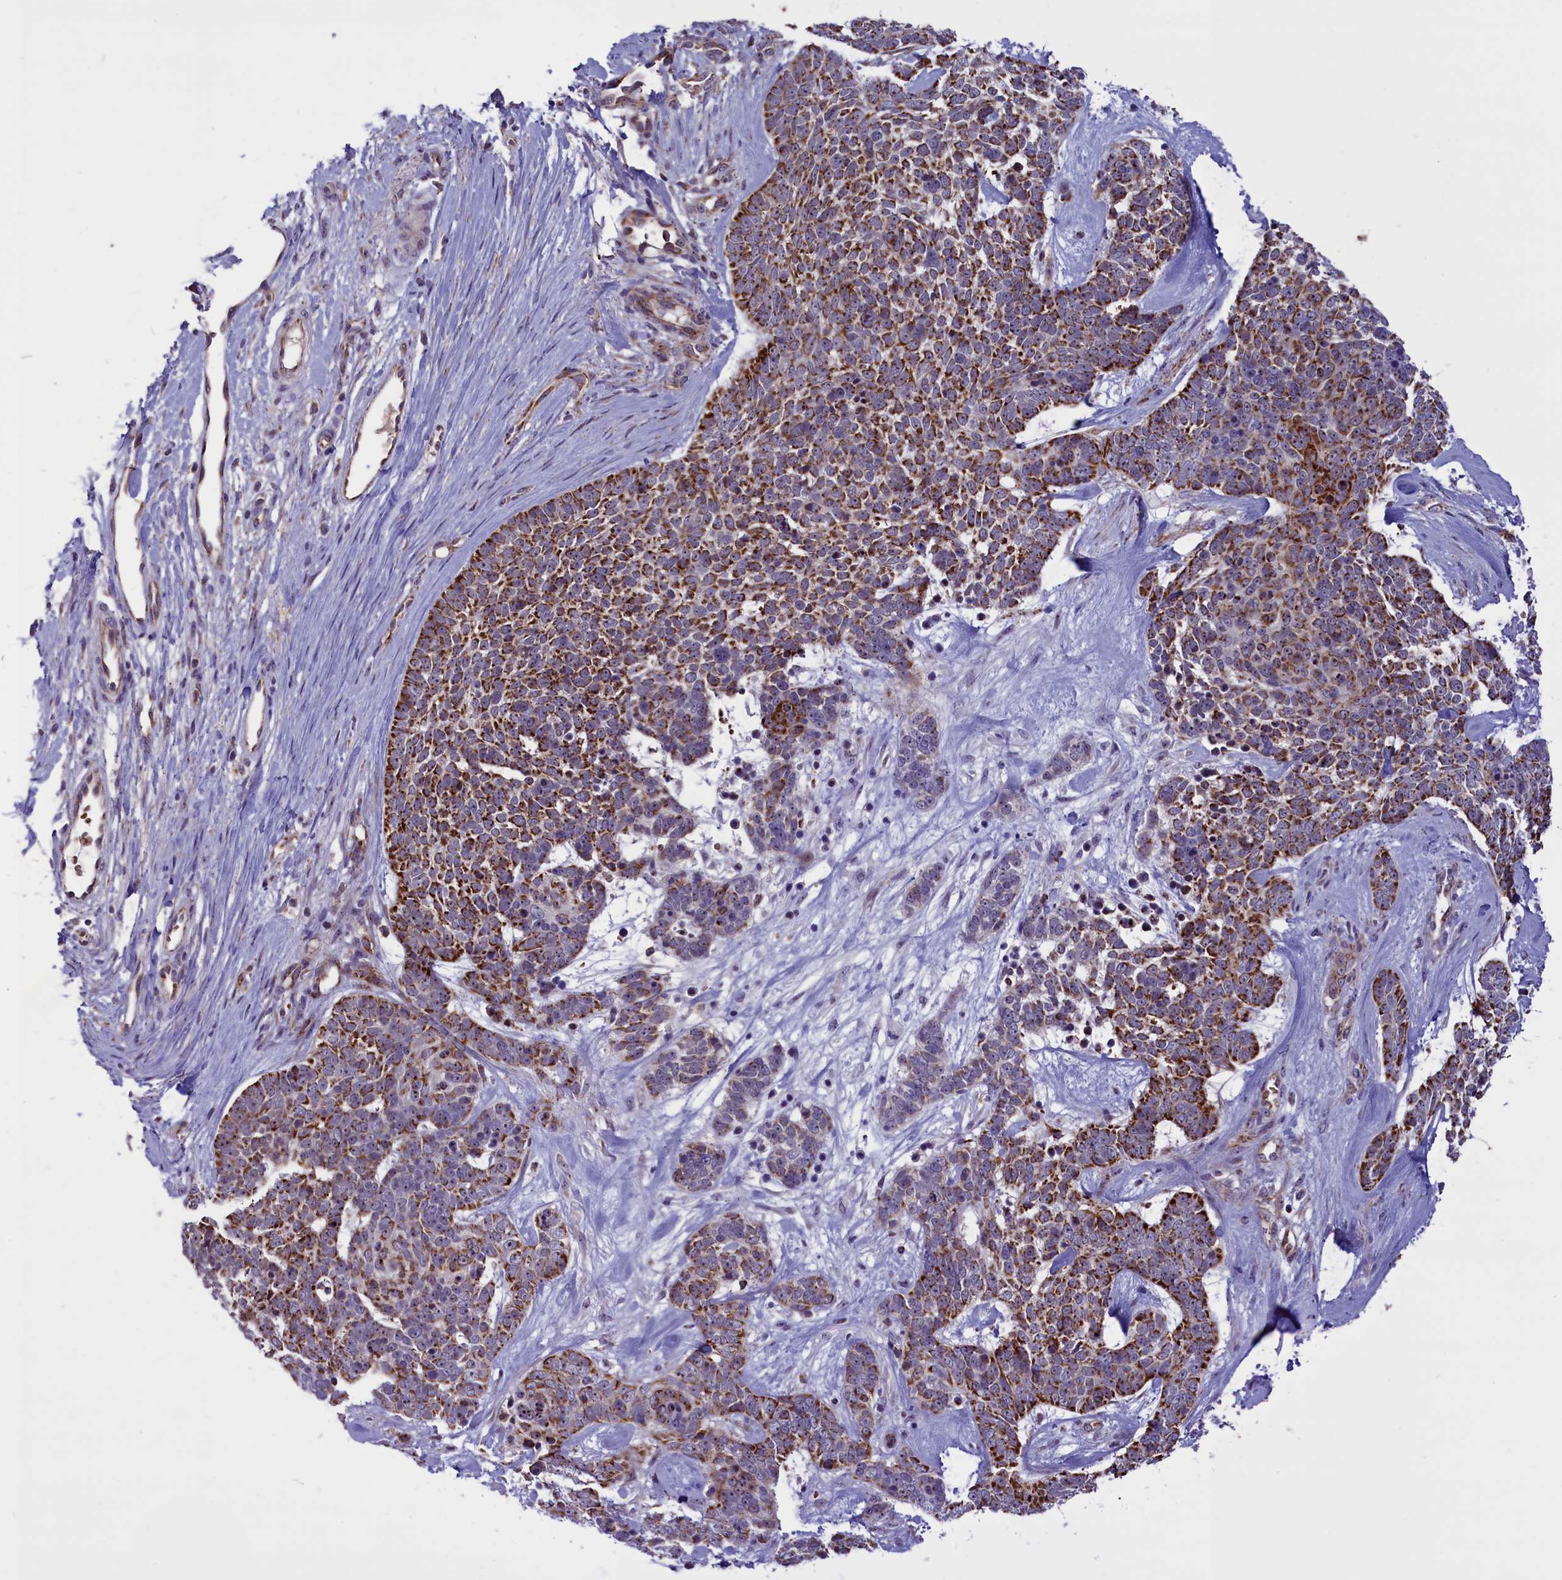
{"staining": {"intensity": "moderate", "quantity": "25%-75%", "location": "cytoplasmic/membranous"}, "tissue": "skin cancer", "cell_type": "Tumor cells", "image_type": "cancer", "snomed": [{"axis": "morphology", "description": "Basal cell carcinoma"}, {"axis": "topography", "description": "Skin"}], "caption": "A high-resolution image shows IHC staining of skin cancer (basal cell carcinoma), which reveals moderate cytoplasmic/membranous staining in about 25%-75% of tumor cells.", "gene": "NDUFS5", "patient": {"sex": "female", "age": 81}}